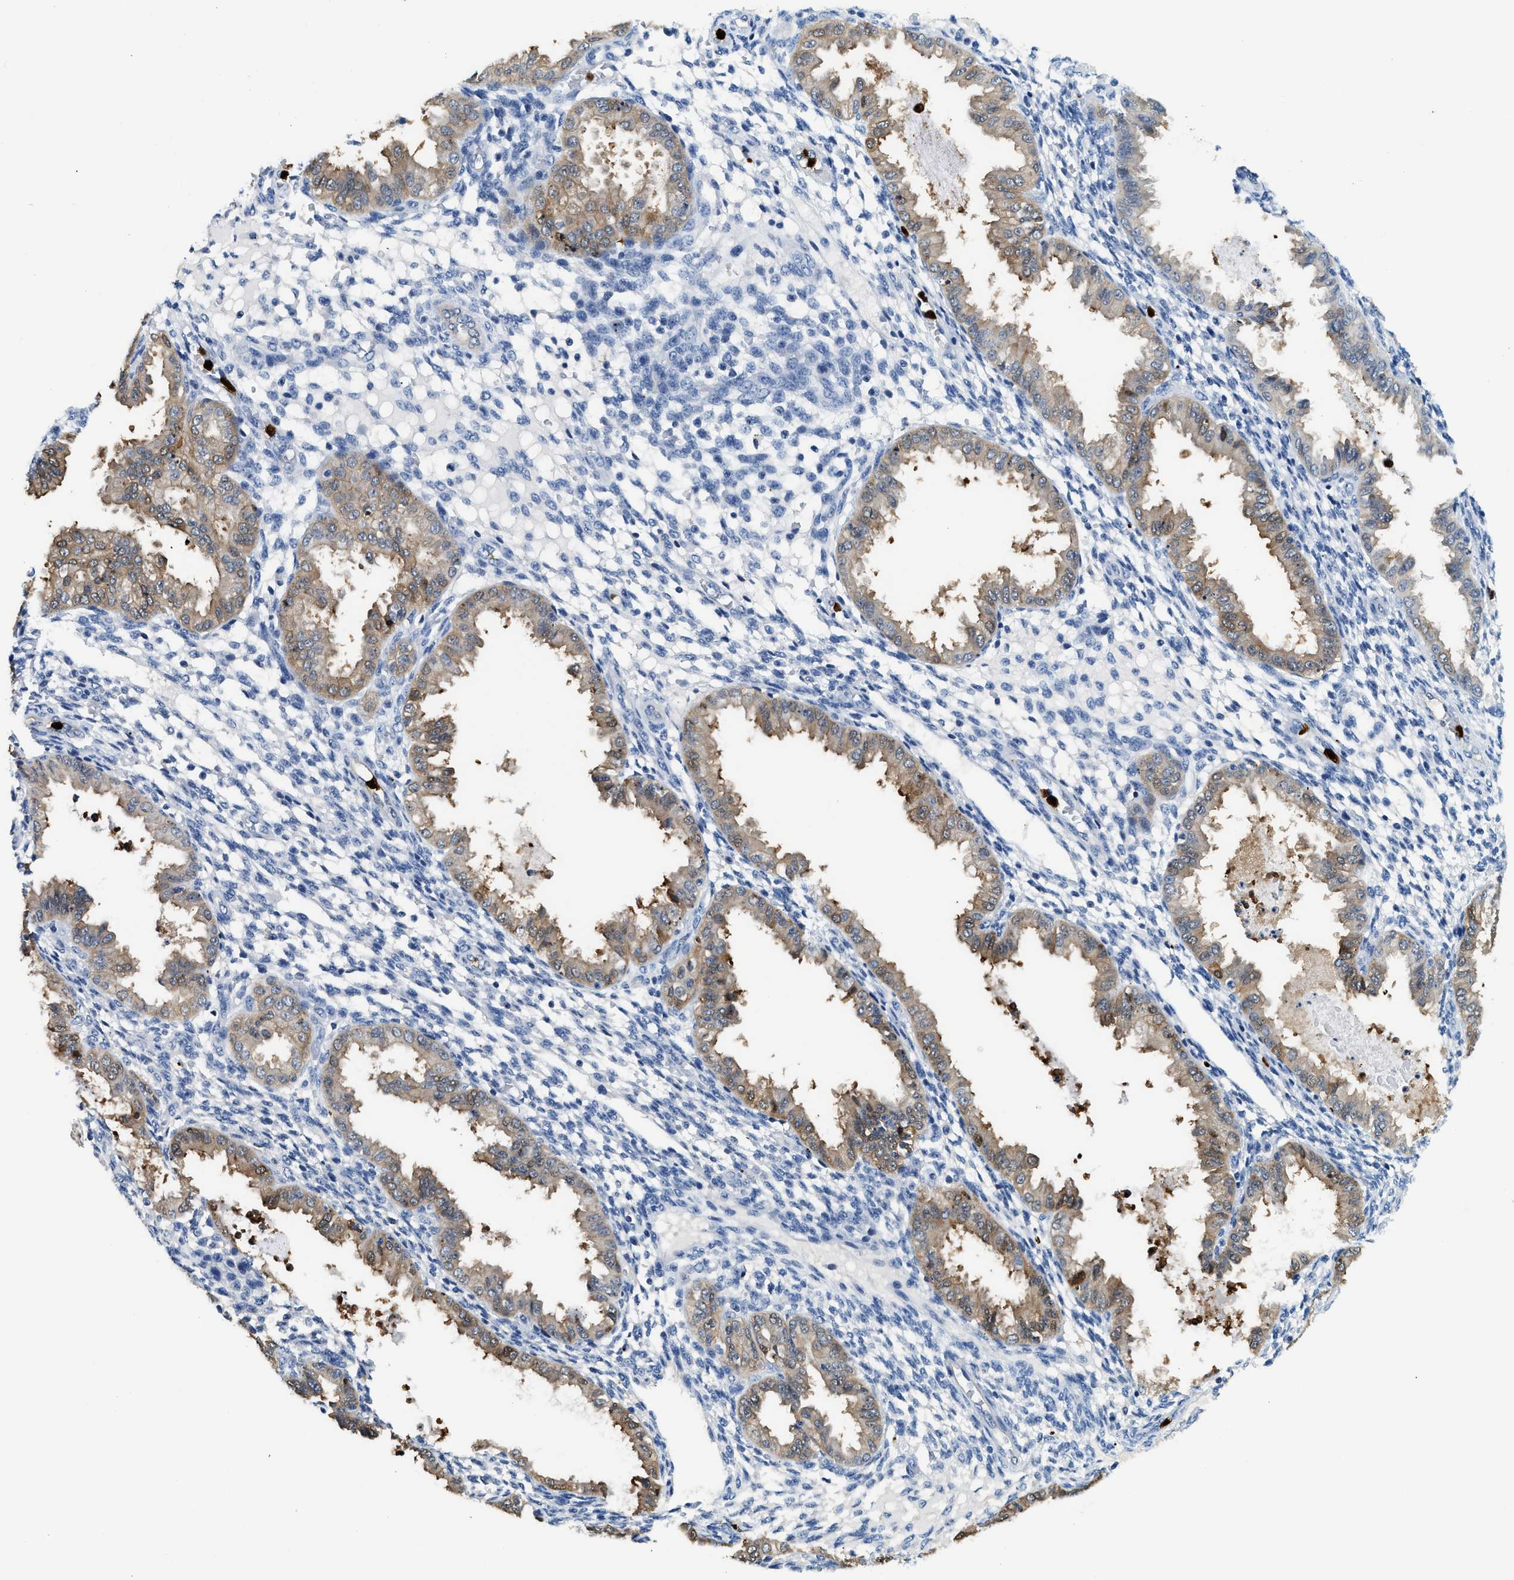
{"staining": {"intensity": "negative", "quantity": "none", "location": "none"}, "tissue": "endometrium", "cell_type": "Cells in endometrial stroma", "image_type": "normal", "snomed": [{"axis": "morphology", "description": "Normal tissue, NOS"}, {"axis": "topography", "description": "Endometrium"}], "caption": "DAB (3,3'-diaminobenzidine) immunohistochemical staining of unremarkable endometrium exhibits no significant positivity in cells in endometrial stroma. (DAB IHC with hematoxylin counter stain).", "gene": "ANXA3", "patient": {"sex": "female", "age": 33}}